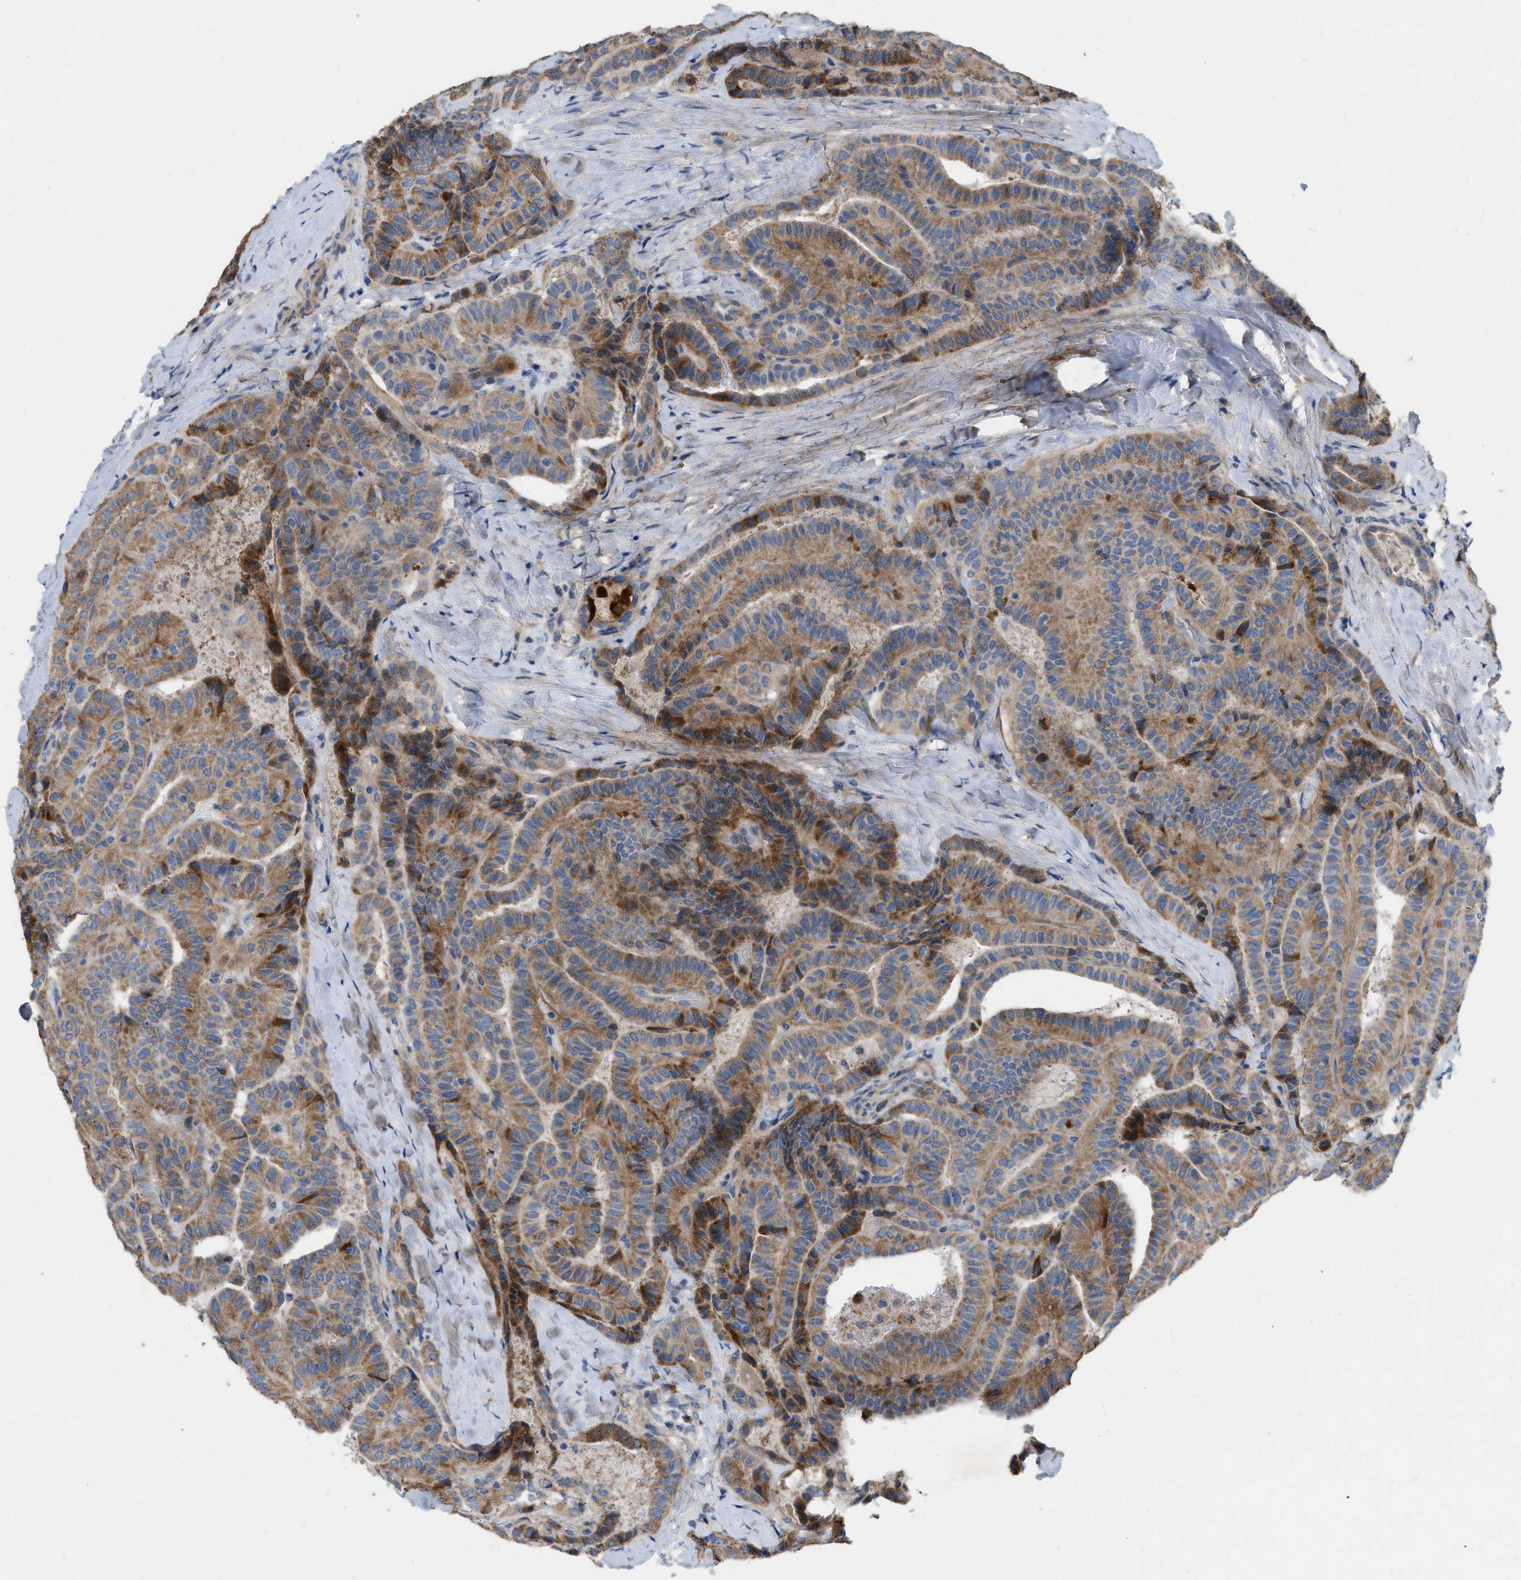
{"staining": {"intensity": "moderate", "quantity": ">75%", "location": "cytoplasmic/membranous"}, "tissue": "thyroid cancer", "cell_type": "Tumor cells", "image_type": "cancer", "snomed": [{"axis": "morphology", "description": "Papillary adenocarcinoma, NOS"}, {"axis": "topography", "description": "Thyroid gland"}], "caption": "Human thyroid papillary adenocarcinoma stained for a protein (brown) reveals moderate cytoplasmic/membranous positive expression in approximately >75% of tumor cells.", "gene": "PLPPR5", "patient": {"sex": "male", "age": 77}}